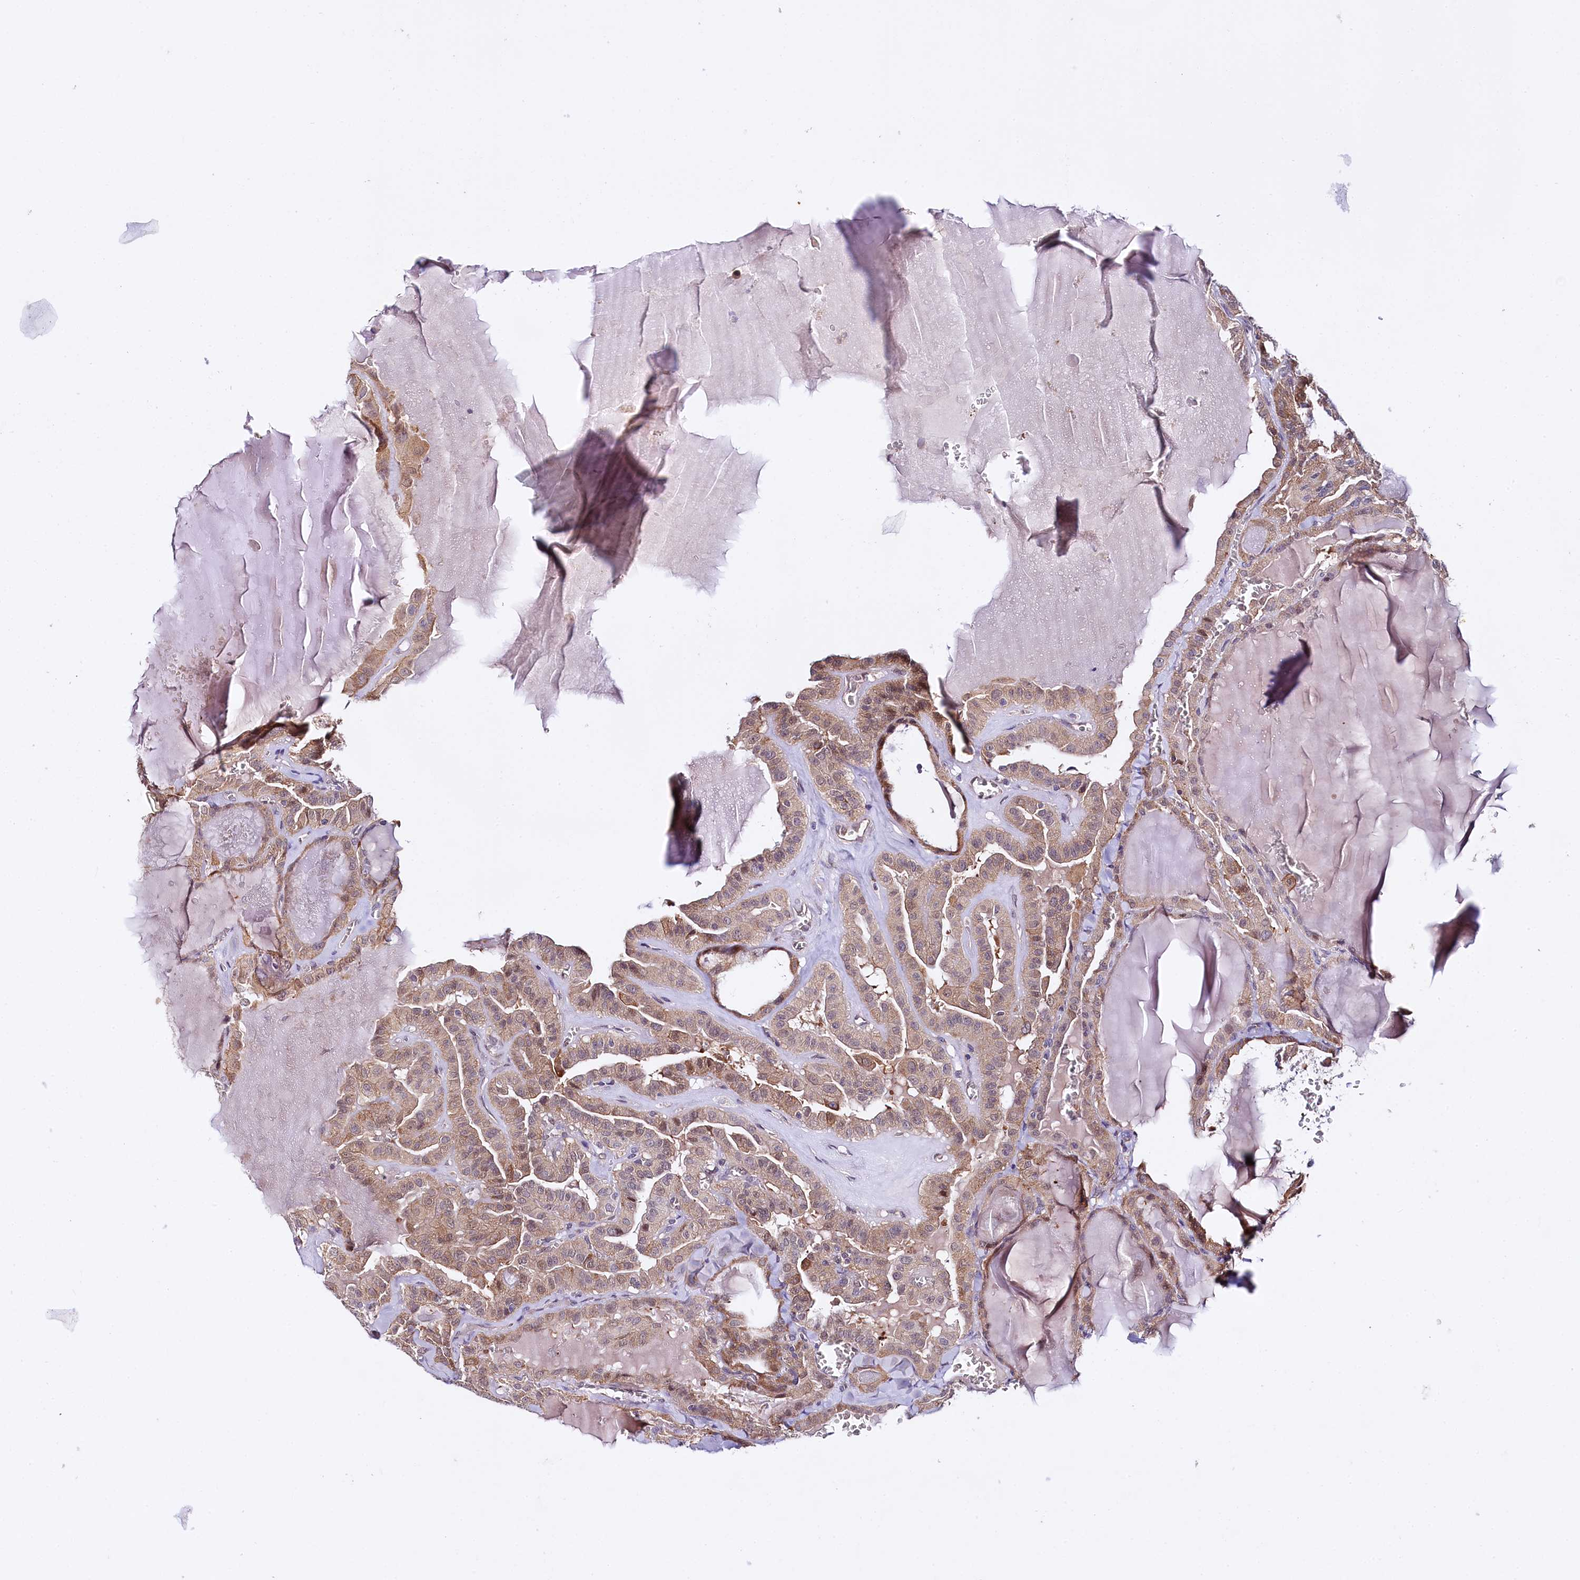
{"staining": {"intensity": "moderate", "quantity": ">75%", "location": "cytoplasmic/membranous,nuclear"}, "tissue": "thyroid cancer", "cell_type": "Tumor cells", "image_type": "cancer", "snomed": [{"axis": "morphology", "description": "Papillary adenocarcinoma, NOS"}, {"axis": "topography", "description": "Thyroid gland"}], "caption": "Protein expression by IHC exhibits moderate cytoplasmic/membranous and nuclear positivity in about >75% of tumor cells in thyroid papillary adenocarcinoma.", "gene": "CEP295", "patient": {"sex": "male", "age": 52}}